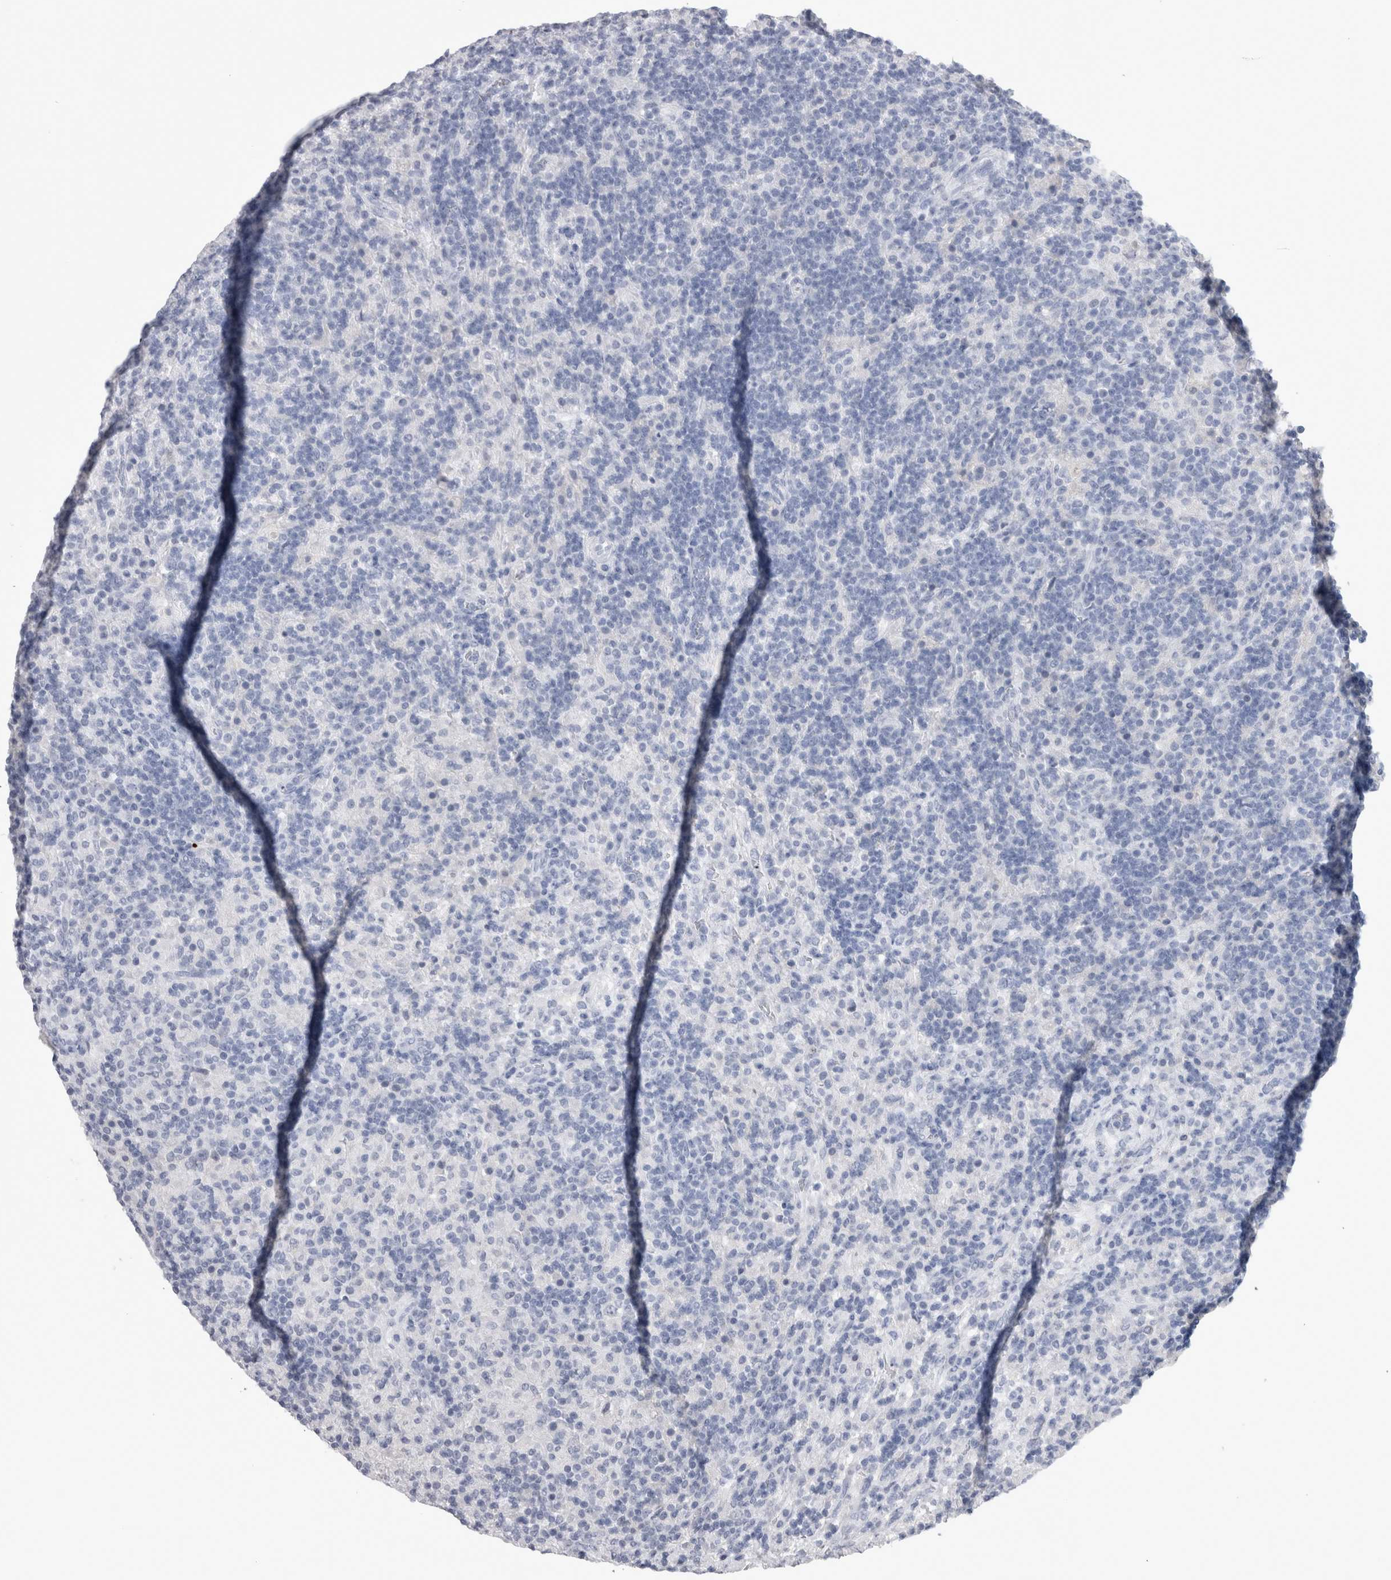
{"staining": {"intensity": "negative", "quantity": "none", "location": "none"}, "tissue": "lymphoma", "cell_type": "Tumor cells", "image_type": "cancer", "snomed": [{"axis": "morphology", "description": "Hodgkin's disease, NOS"}, {"axis": "topography", "description": "Lymph node"}], "caption": "Tumor cells show no significant protein positivity in Hodgkin's disease.", "gene": "ADAM2", "patient": {"sex": "male", "age": 70}}